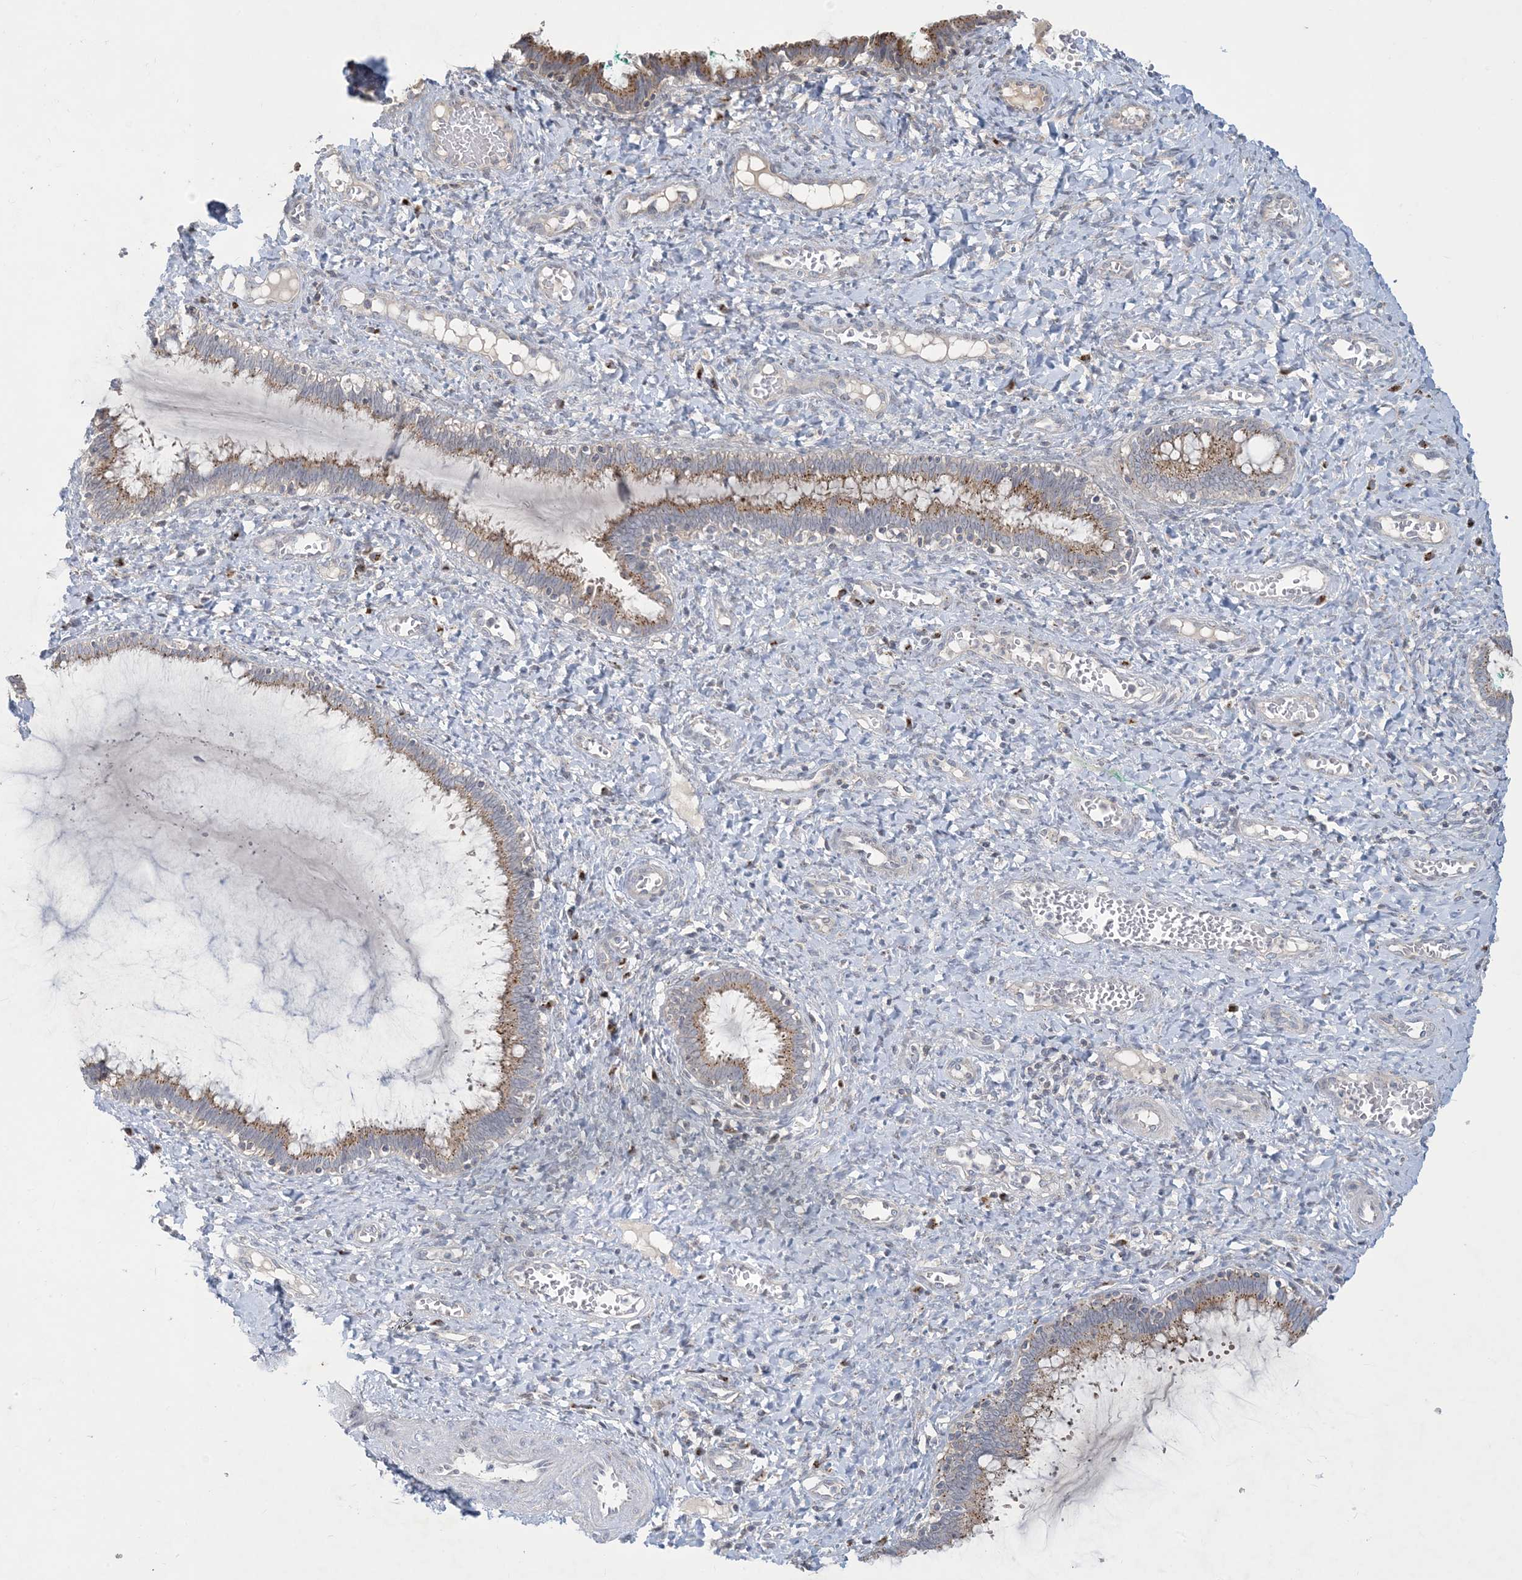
{"staining": {"intensity": "moderate", "quantity": "25%-75%", "location": "cytoplasmic/membranous"}, "tissue": "cervix", "cell_type": "Glandular cells", "image_type": "normal", "snomed": [{"axis": "morphology", "description": "Normal tissue, NOS"}, {"axis": "morphology", "description": "Adenocarcinoma, NOS"}, {"axis": "topography", "description": "Cervix"}], "caption": "Approximately 25%-75% of glandular cells in normal human cervix show moderate cytoplasmic/membranous protein expression as visualized by brown immunohistochemical staining.", "gene": "CCDC14", "patient": {"sex": "female", "age": 29}}